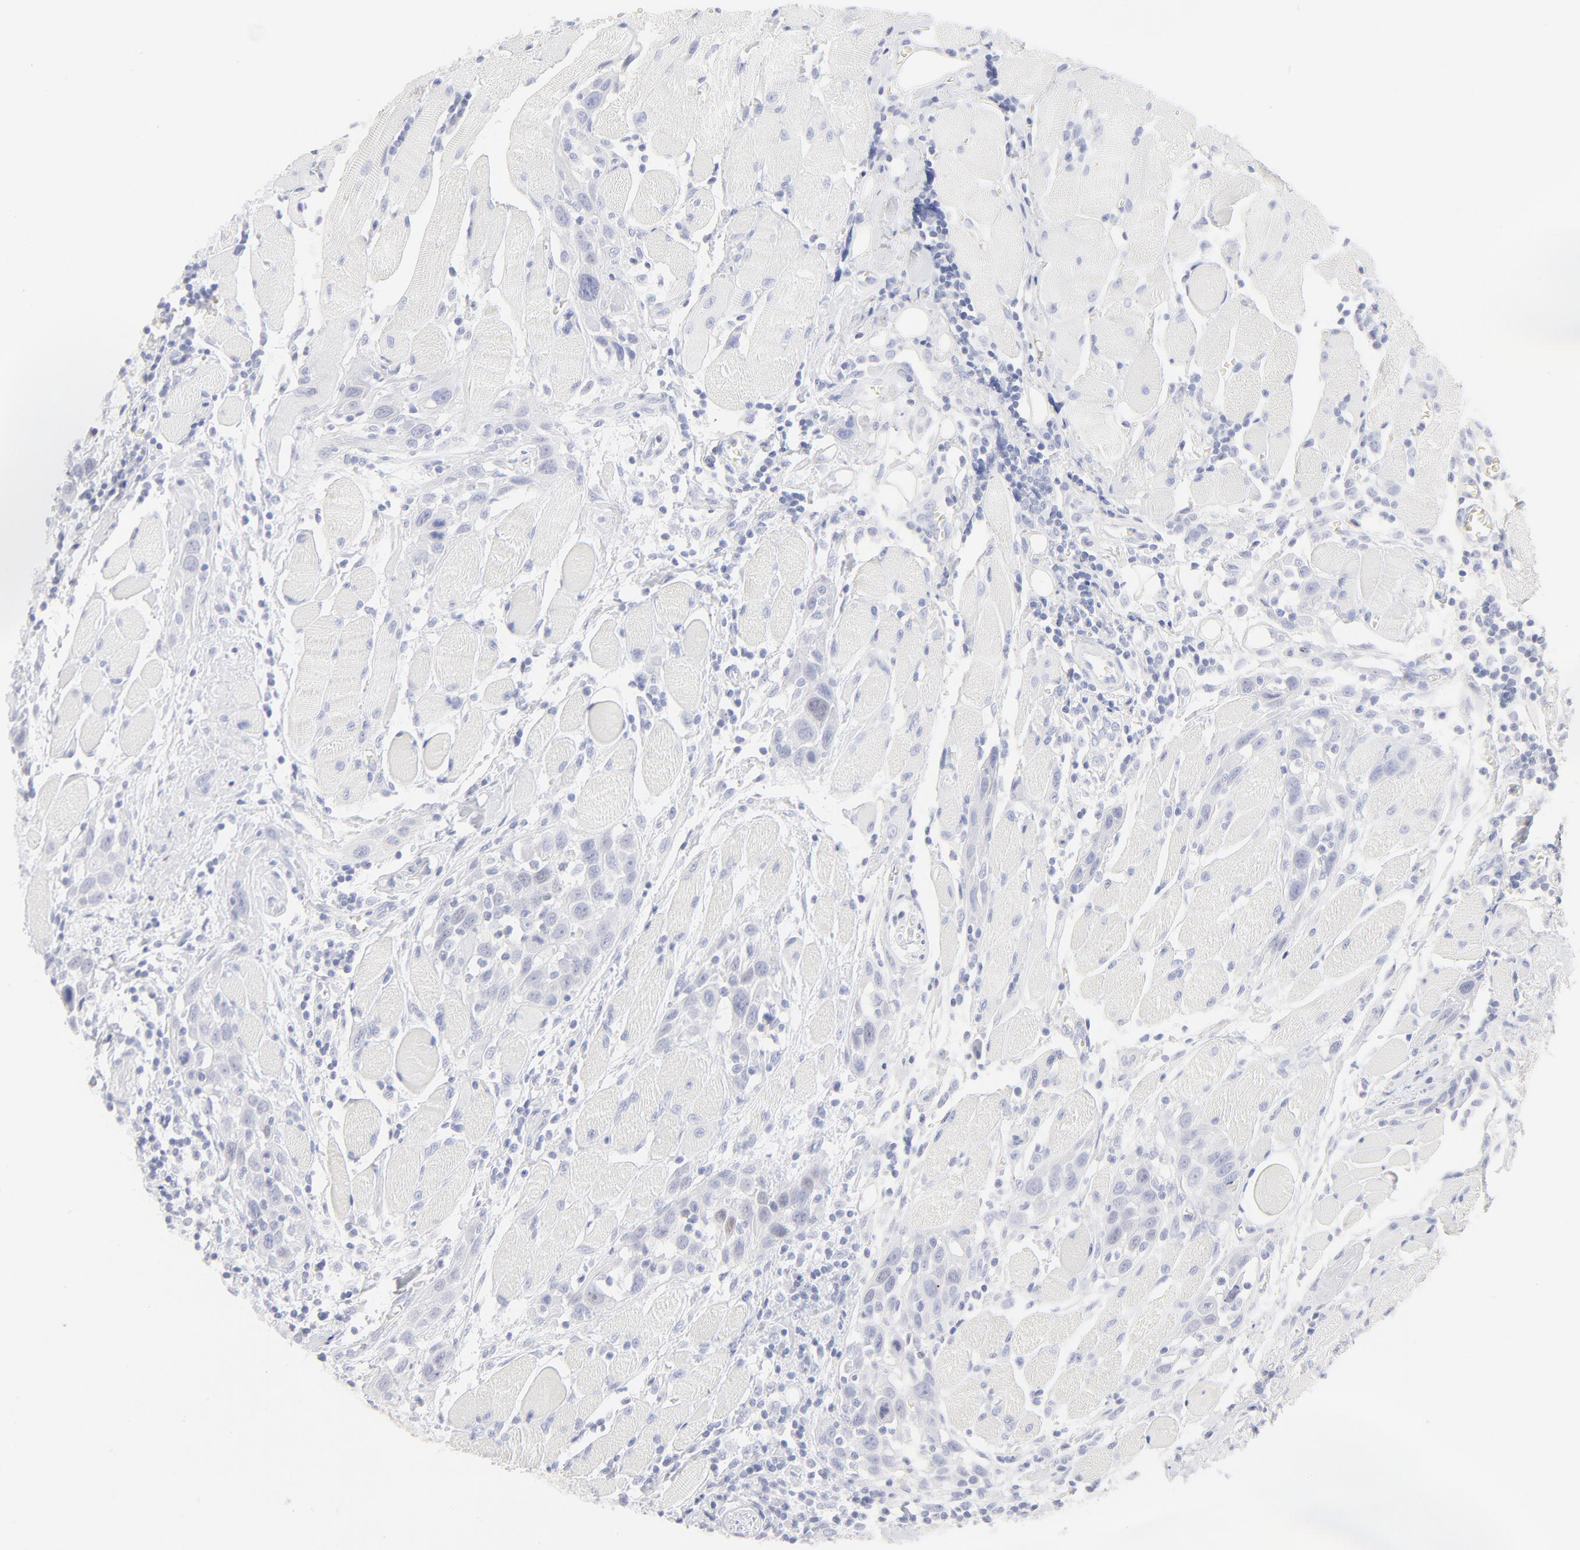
{"staining": {"intensity": "weak", "quantity": "<25%", "location": "nuclear"}, "tissue": "head and neck cancer", "cell_type": "Tumor cells", "image_type": "cancer", "snomed": [{"axis": "morphology", "description": "Squamous cell carcinoma, NOS"}, {"axis": "topography", "description": "Oral tissue"}, {"axis": "topography", "description": "Head-Neck"}], "caption": "The micrograph shows no staining of tumor cells in head and neck squamous cell carcinoma.", "gene": "ELF3", "patient": {"sex": "female", "age": 50}}